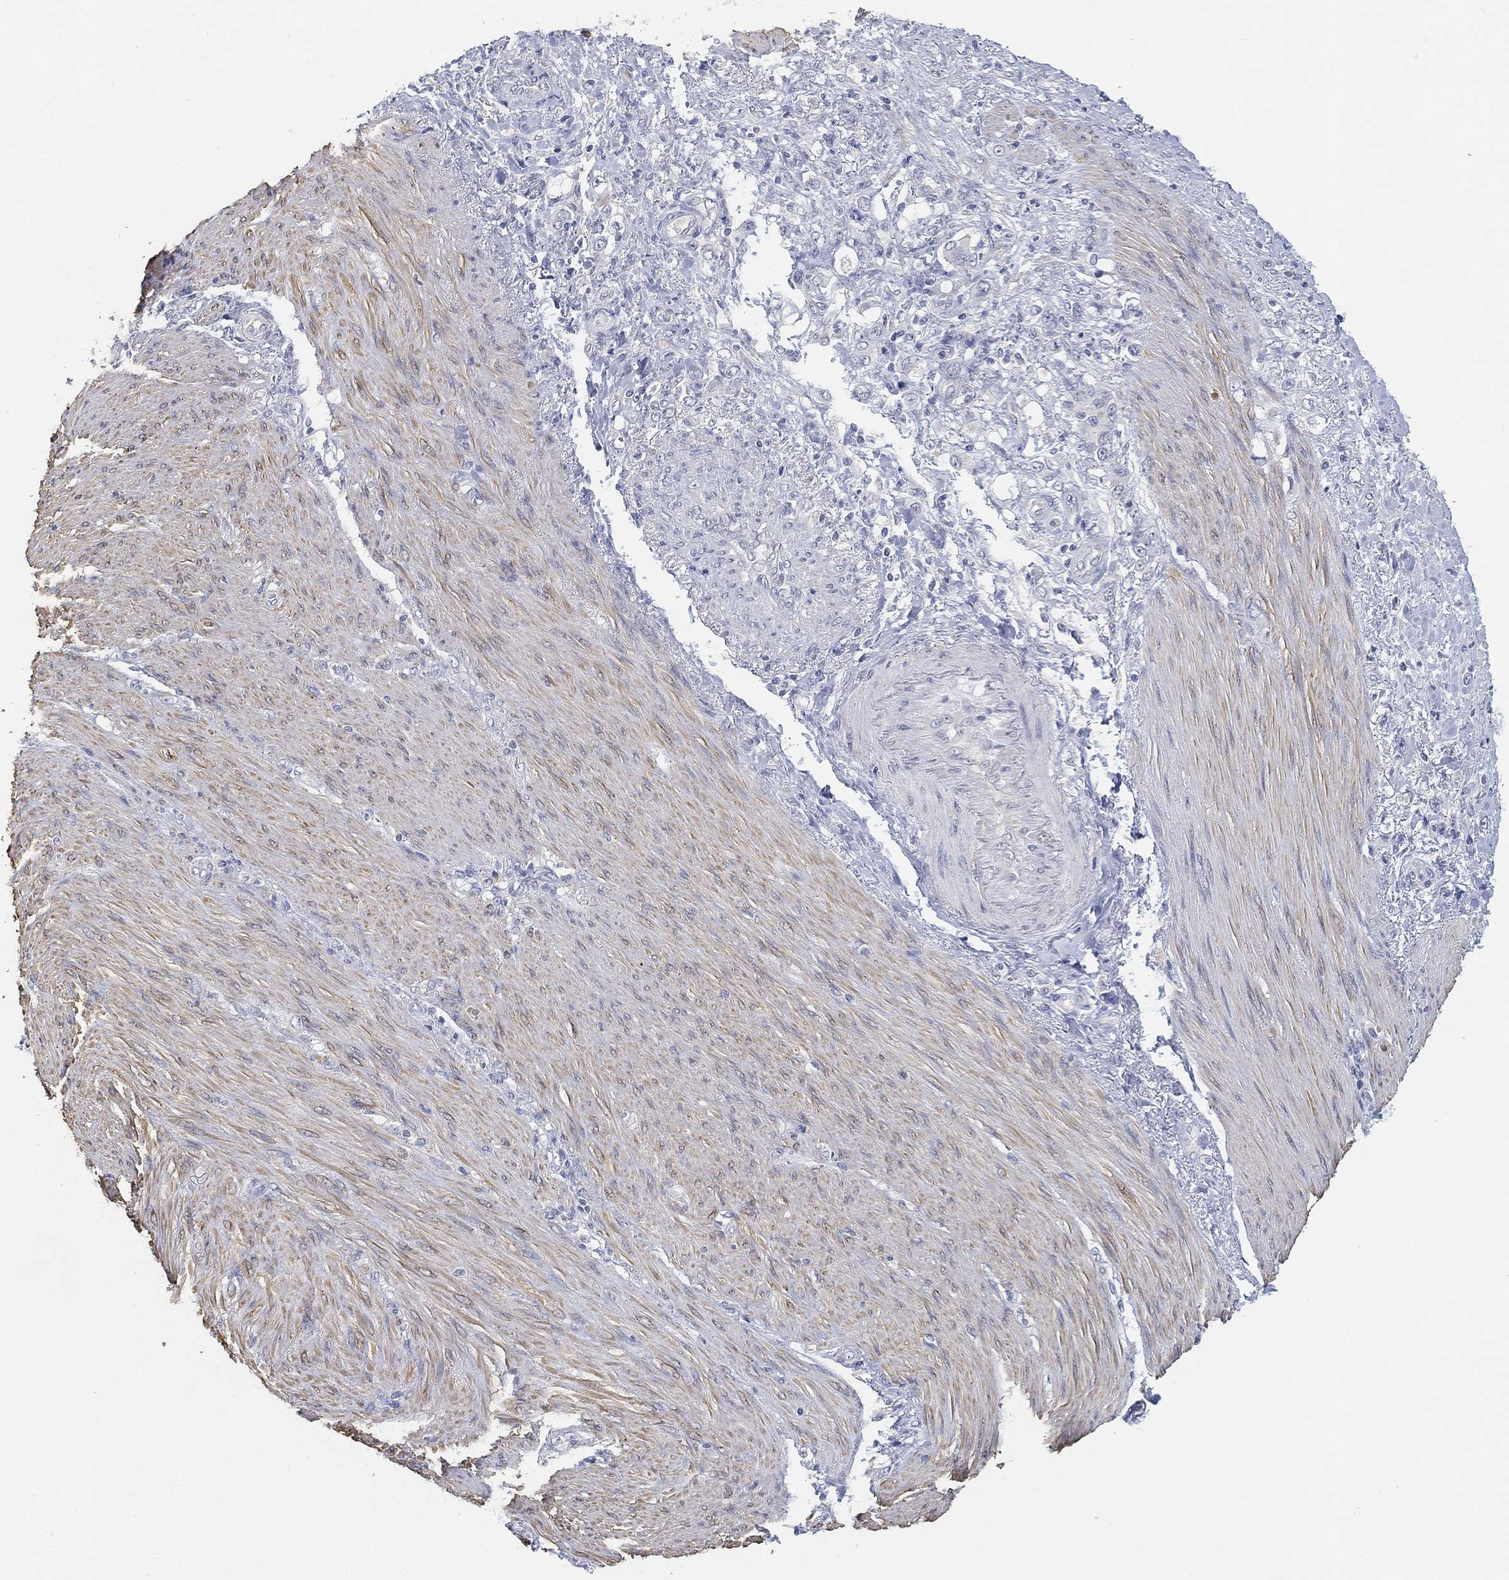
{"staining": {"intensity": "negative", "quantity": "none", "location": "none"}, "tissue": "stomach cancer", "cell_type": "Tumor cells", "image_type": "cancer", "snomed": [{"axis": "morphology", "description": "Normal tissue, NOS"}, {"axis": "morphology", "description": "Adenocarcinoma, NOS"}, {"axis": "topography", "description": "Stomach"}], "caption": "Tumor cells are negative for brown protein staining in adenocarcinoma (stomach).", "gene": "FAM187B", "patient": {"sex": "female", "age": 79}}